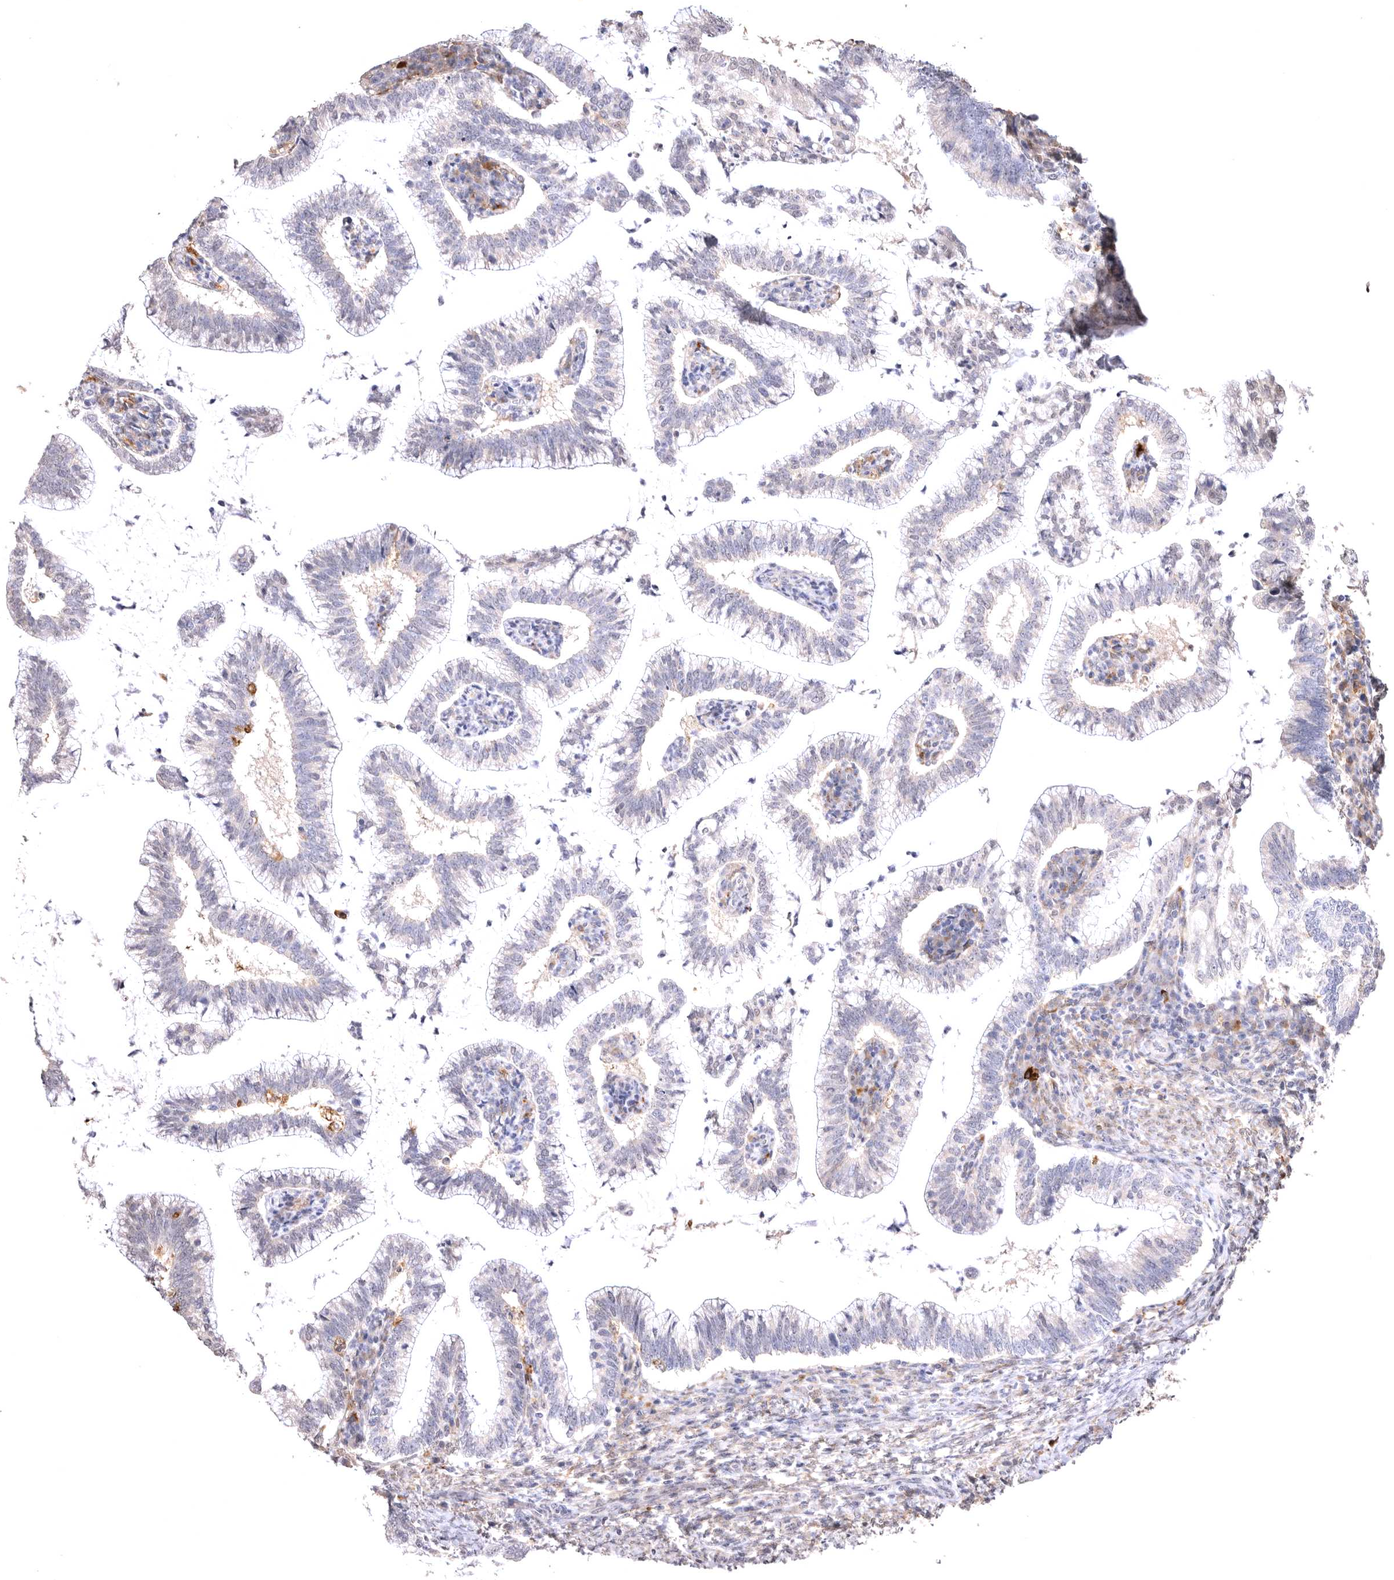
{"staining": {"intensity": "negative", "quantity": "none", "location": "none"}, "tissue": "cervical cancer", "cell_type": "Tumor cells", "image_type": "cancer", "snomed": [{"axis": "morphology", "description": "Adenocarcinoma, NOS"}, {"axis": "topography", "description": "Cervix"}], "caption": "Cervical cancer (adenocarcinoma) stained for a protein using IHC shows no expression tumor cells.", "gene": "VPS45", "patient": {"sex": "female", "age": 36}}